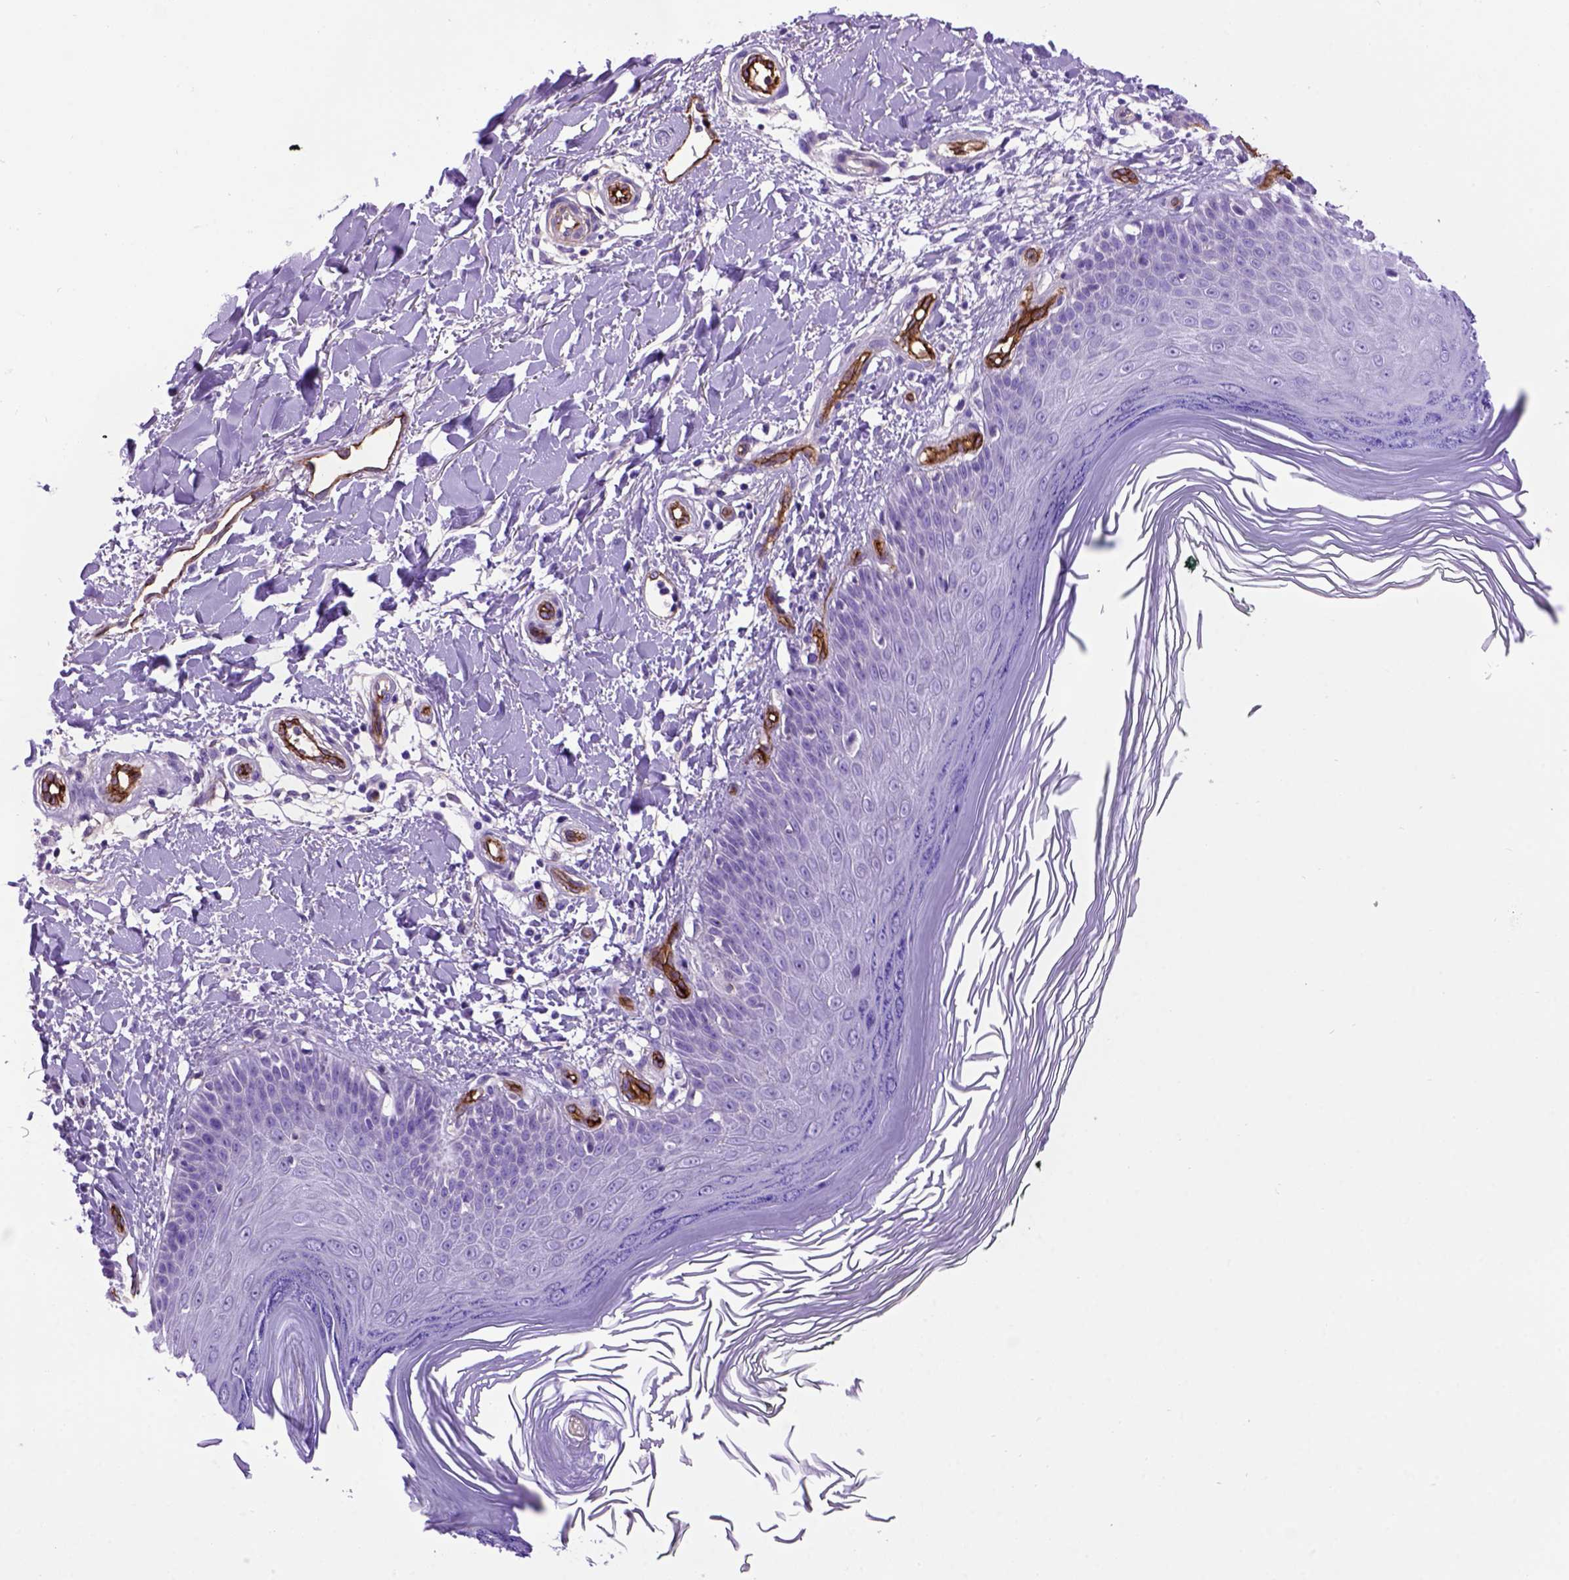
{"staining": {"intensity": "negative", "quantity": "none", "location": "none"}, "tissue": "skin", "cell_type": "Fibroblasts", "image_type": "normal", "snomed": [{"axis": "morphology", "description": "Normal tissue, NOS"}, {"axis": "topography", "description": "Skin"}], "caption": "DAB (3,3'-diaminobenzidine) immunohistochemical staining of normal skin shows no significant positivity in fibroblasts.", "gene": "ENG", "patient": {"sex": "female", "age": 62}}